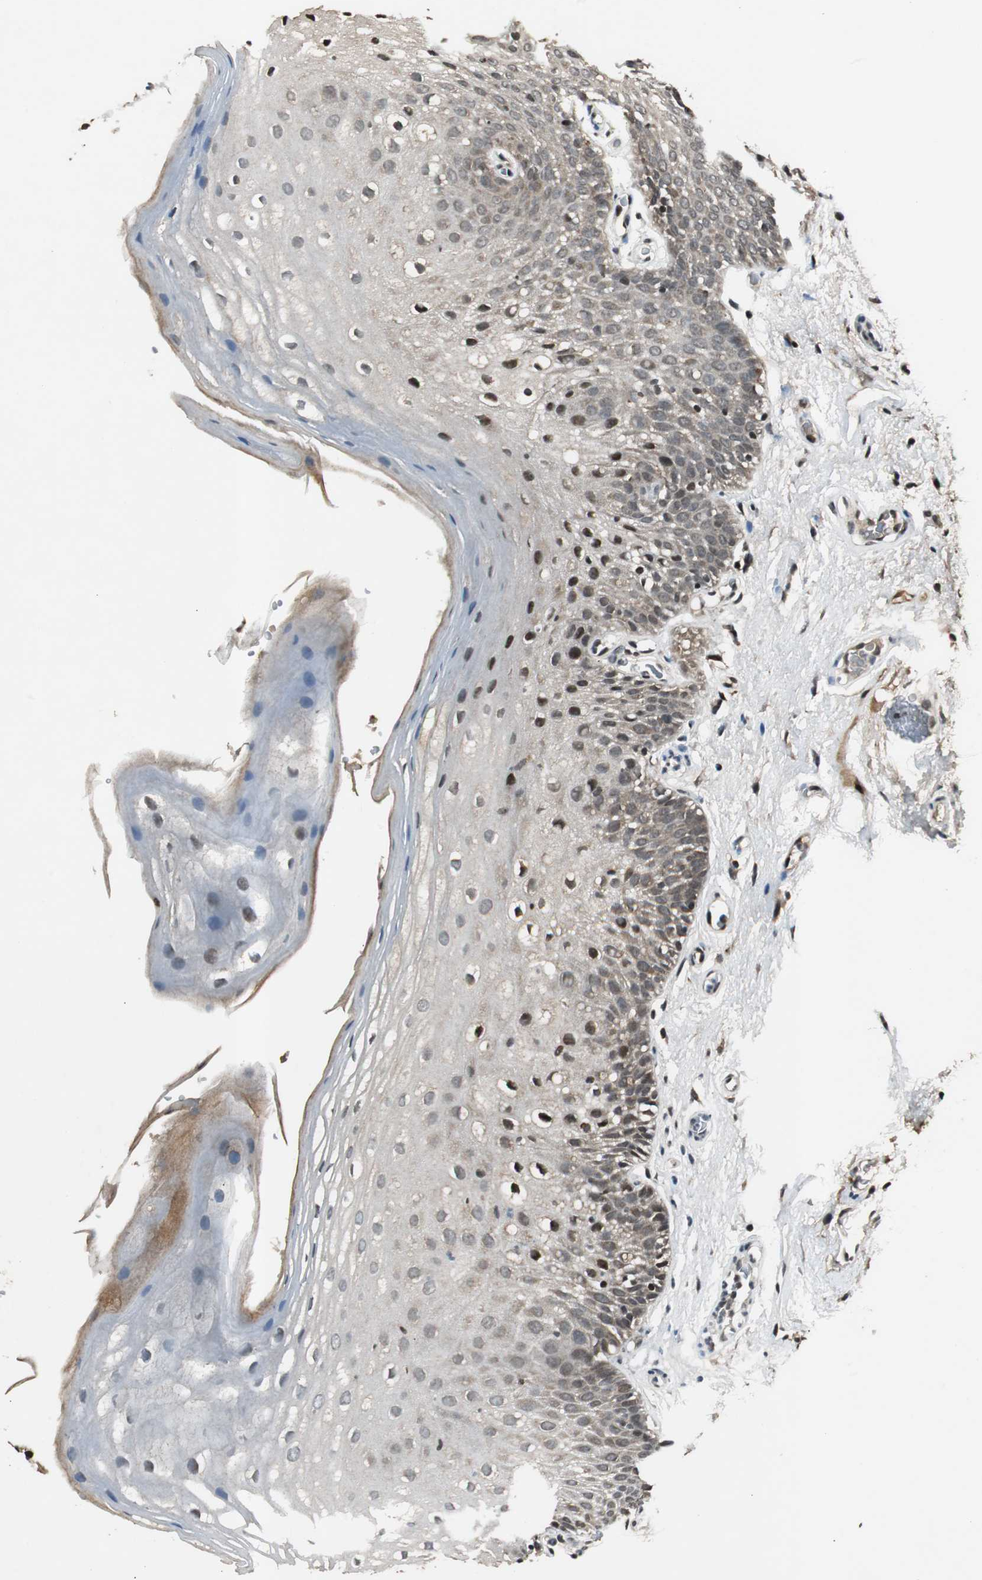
{"staining": {"intensity": "strong", "quantity": "25%-75%", "location": "nuclear"}, "tissue": "oral mucosa", "cell_type": "Squamous epithelial cells", "image_type": "normal", "snomed": [{"axis": "morphology", "description": "Normal tissue, NOS"}, {"axis": "morphology", "description": "Squamous cell carcinoma, NOS"}, {"axis": "topography", "description": "Skeletal muscle"}, {"axis": "topography", "description": "Oral tissue"}], "caption": "Immunohistochemical staining of unremarkable human oral mucosa shows strong nuclear protein staining in approximately 25%-75% of squamous epithelial cells.", "gene": "BOLA1", "patient": {"sex": "male", "age": 71}}